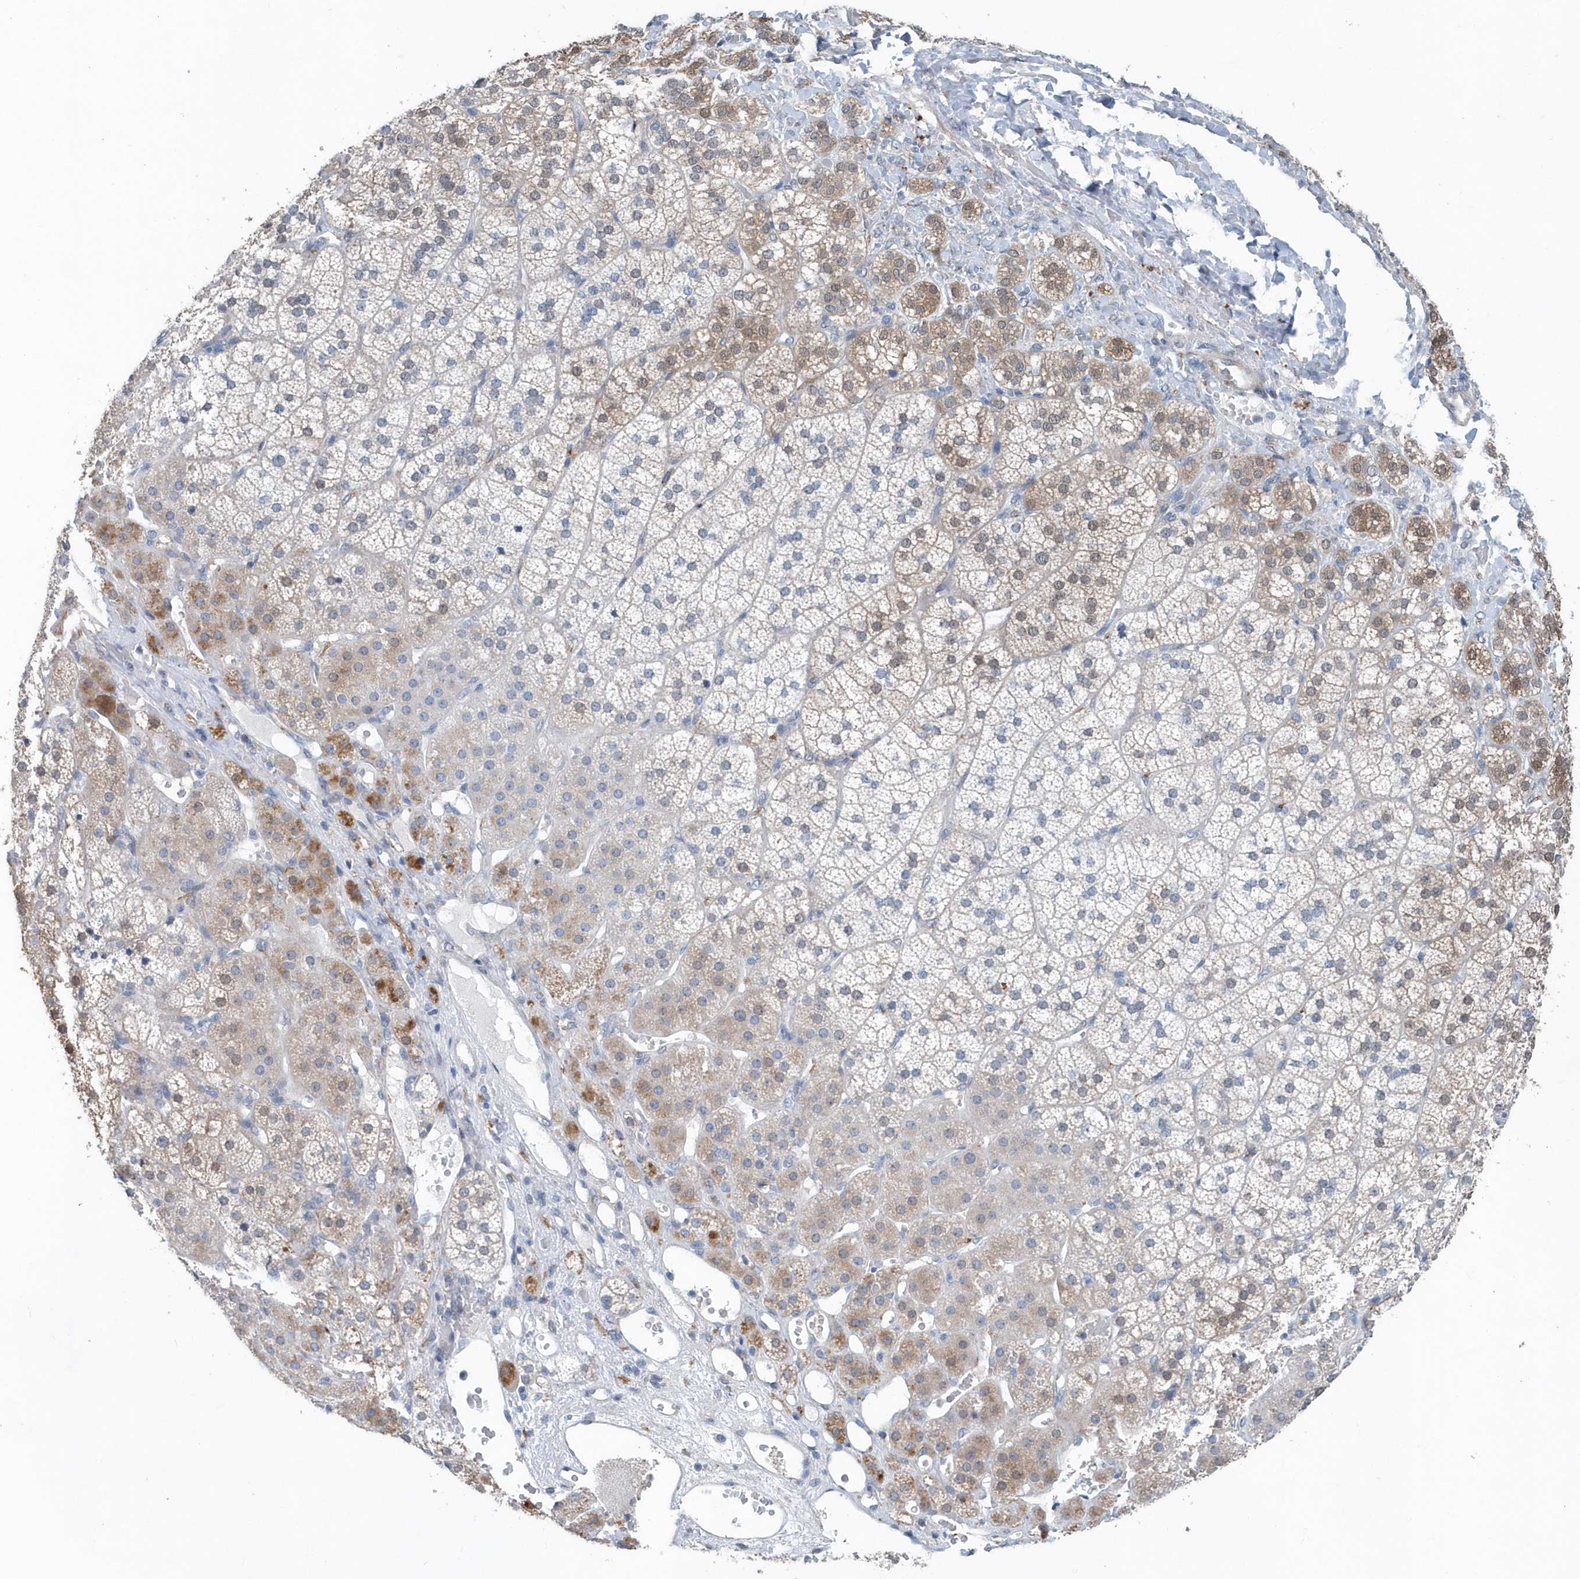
{"staining": {"intensity": "moderate", "quantity": "<25%", "location": "cytoplasmic/membranous"}, "tissue": "adrenal gland", "cell_type": "Glandular cells", "image_type": "normal", "snomed": [{"axis": "morphology", "description": "Normal tissue, NOS"}, {"axis": "topography", "description": "Adrenal gland"}], "caption": "Immunohistochemistry histopathology image of unremarkable adrenal gland stained for a protein (brown), which shows low levels of moderate cytoplasmic/membranous expression in approximately <25% of glandular cells.", "gene": "PFN2", "patient": {"sex": "female", "age": 44}}